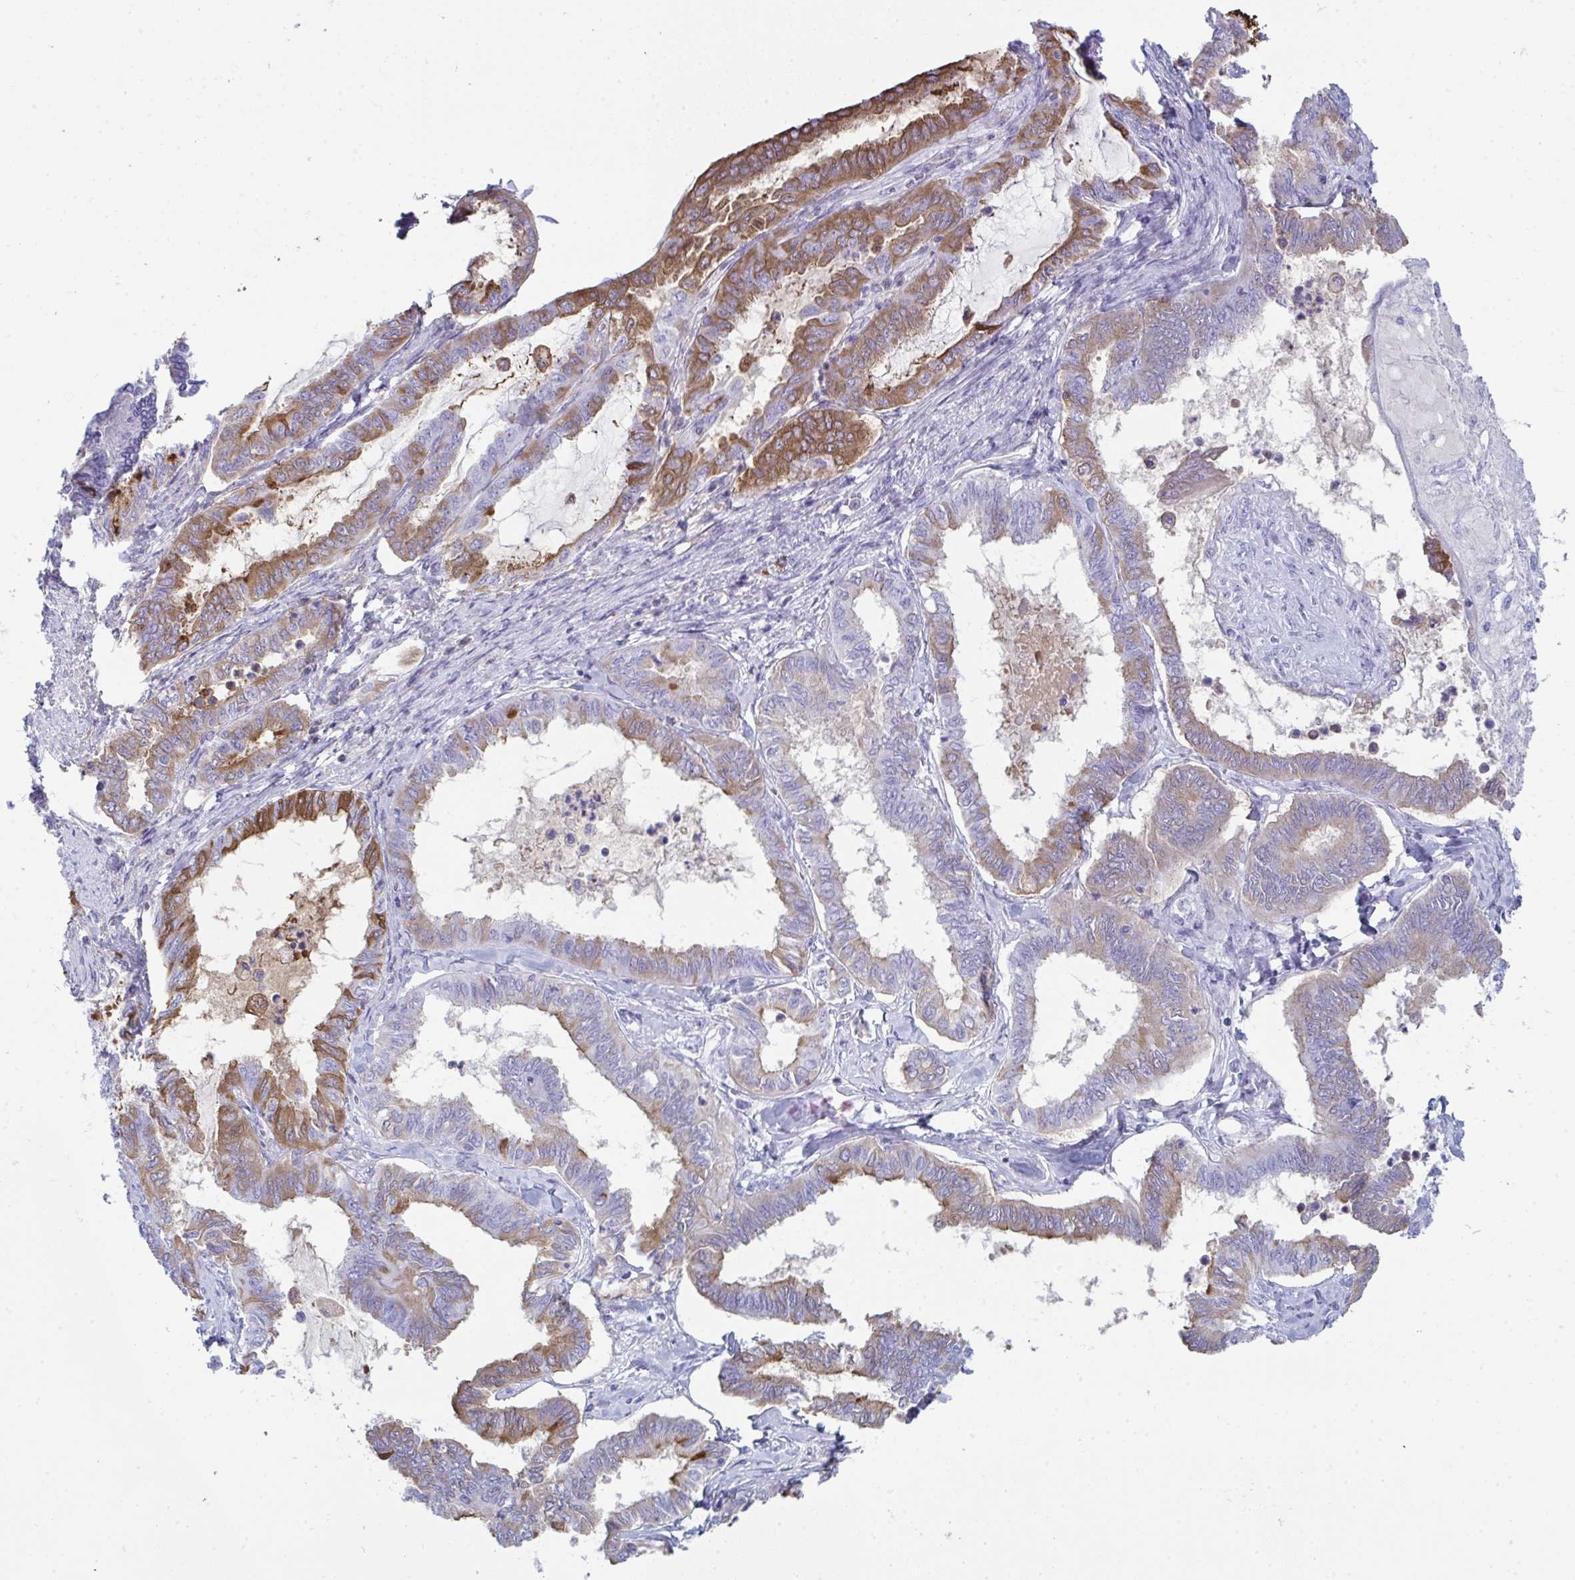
{"staining": {"intensity": "strong", "quantity": "25%-75%", "location": "cytoplasmic/membranous"}, "tissue": "ovarian cancer", "cell_type": "Tumor cells", "image_type": "cancer", "snomed": [{"axis": "morphology", "description": "Carcinoma, endometroid"}, {"axis": "topography", "description": "Ovary"}], "caption": "A high-resolution micrograph shows immunohistochemistry (IHC) staining of ovarian endometroid carcinoma, which reveals strong cytoplasmic/membranous positivity in approximately 25%-75% of tumor cells.", "gene": "JCHAIN", "patient": {"sex": "female", "age": 70}}